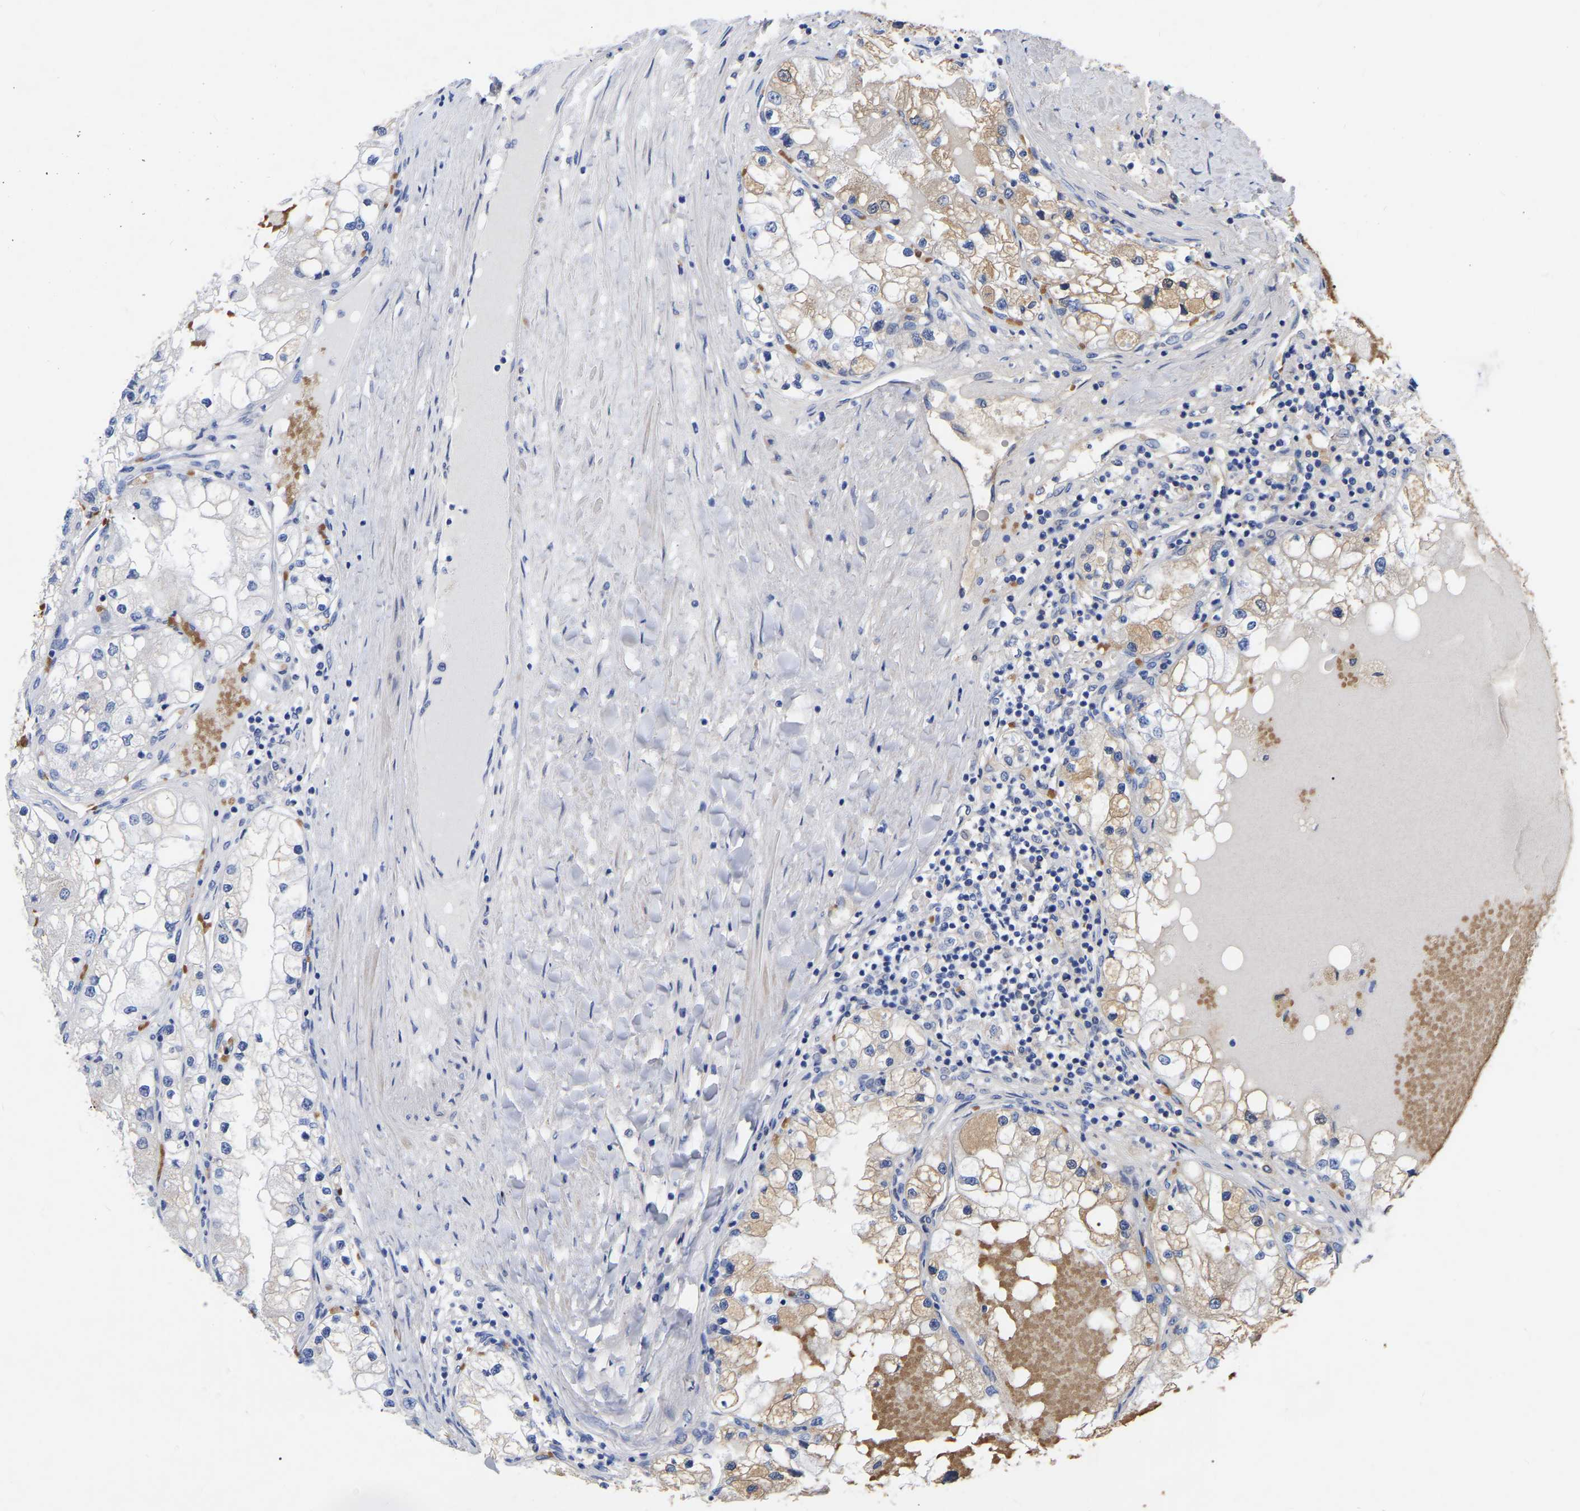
{"staining": {"intensity": "weak", "quantity": "25%-75%", "location": "cytoplasmic/membranous"}, "tissue": "renal cancer", "cell_type": "Tumor cells", "image_type": "cancer", "snomed": [{"axis": "morphology", "description": "Adenocarcinoma, NOS"}, {"axis": "topography", "description": "Kidney"}], "caption": "High-power microscopy captured an immunohistochemistry image of renal cancer (adenocarcinoma), revealing weak cytoplasmic/membranous positivity in about 25%-75% of tumor cells. (IHC, brightfield microscopy, high magnification).", "gene": "GDF3", "patient": {"sex": "male", "age": 68}}